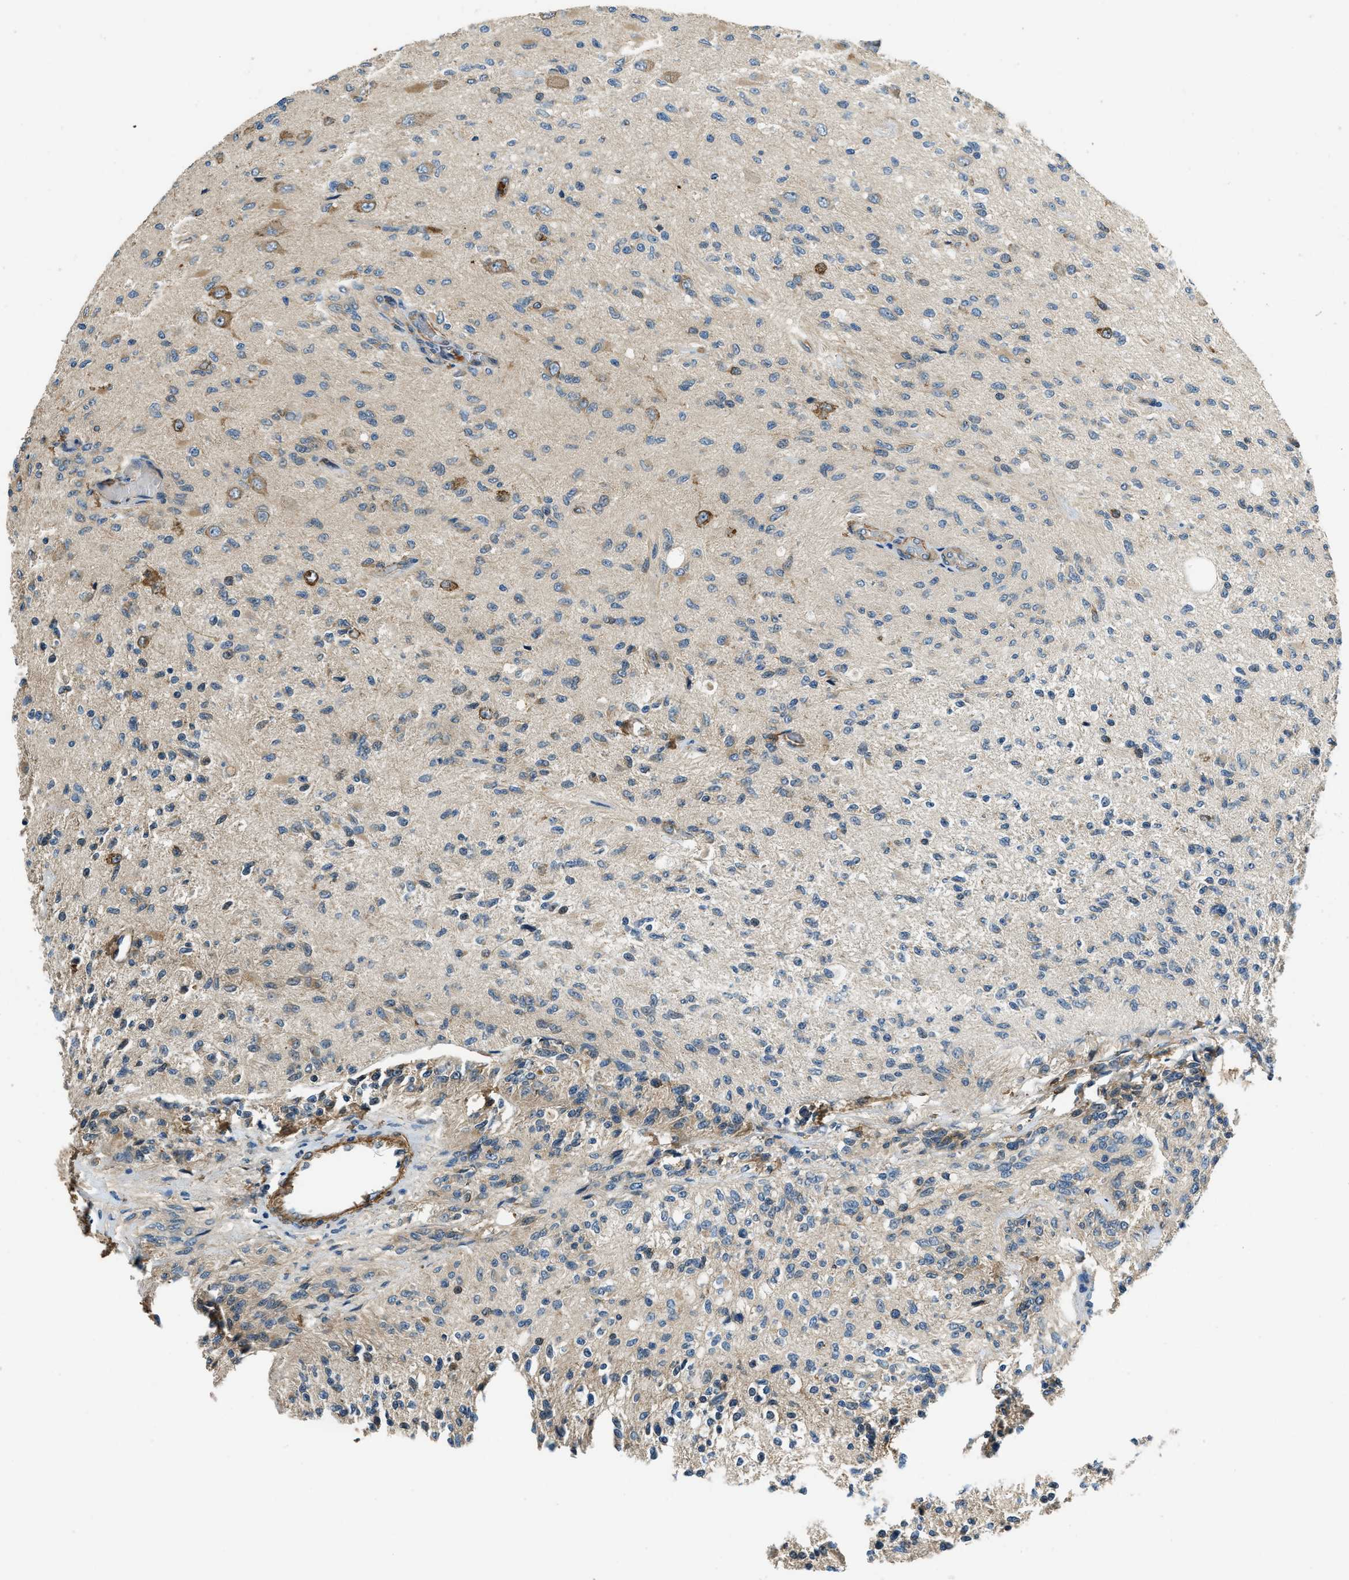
{"staining": {"intensity": "weak", "quantity": "<25%", "location": "cytoplasmic/membranous"}, "tissue": "glioma", "cell_type": "Tumor cells", "image_type": "cancer", "snomed": [{"axis": "morphology", "description": "Normal tissue, NOS"}, {"axis": "morphology", "description": "Glioma, malignant, High grade"}, {"axis": "topography", "description": "Cerebral cortex"}], "caption": "DAB (3,3'-diaminobenzidine) immunohistochemical staining of human glioma displays no significant staining in tumor cells. (Immunohistochemistry, brightfield microscopy, high magnification).", "gene": "CGN", "patient": {"sex": "male", "age": 77}}